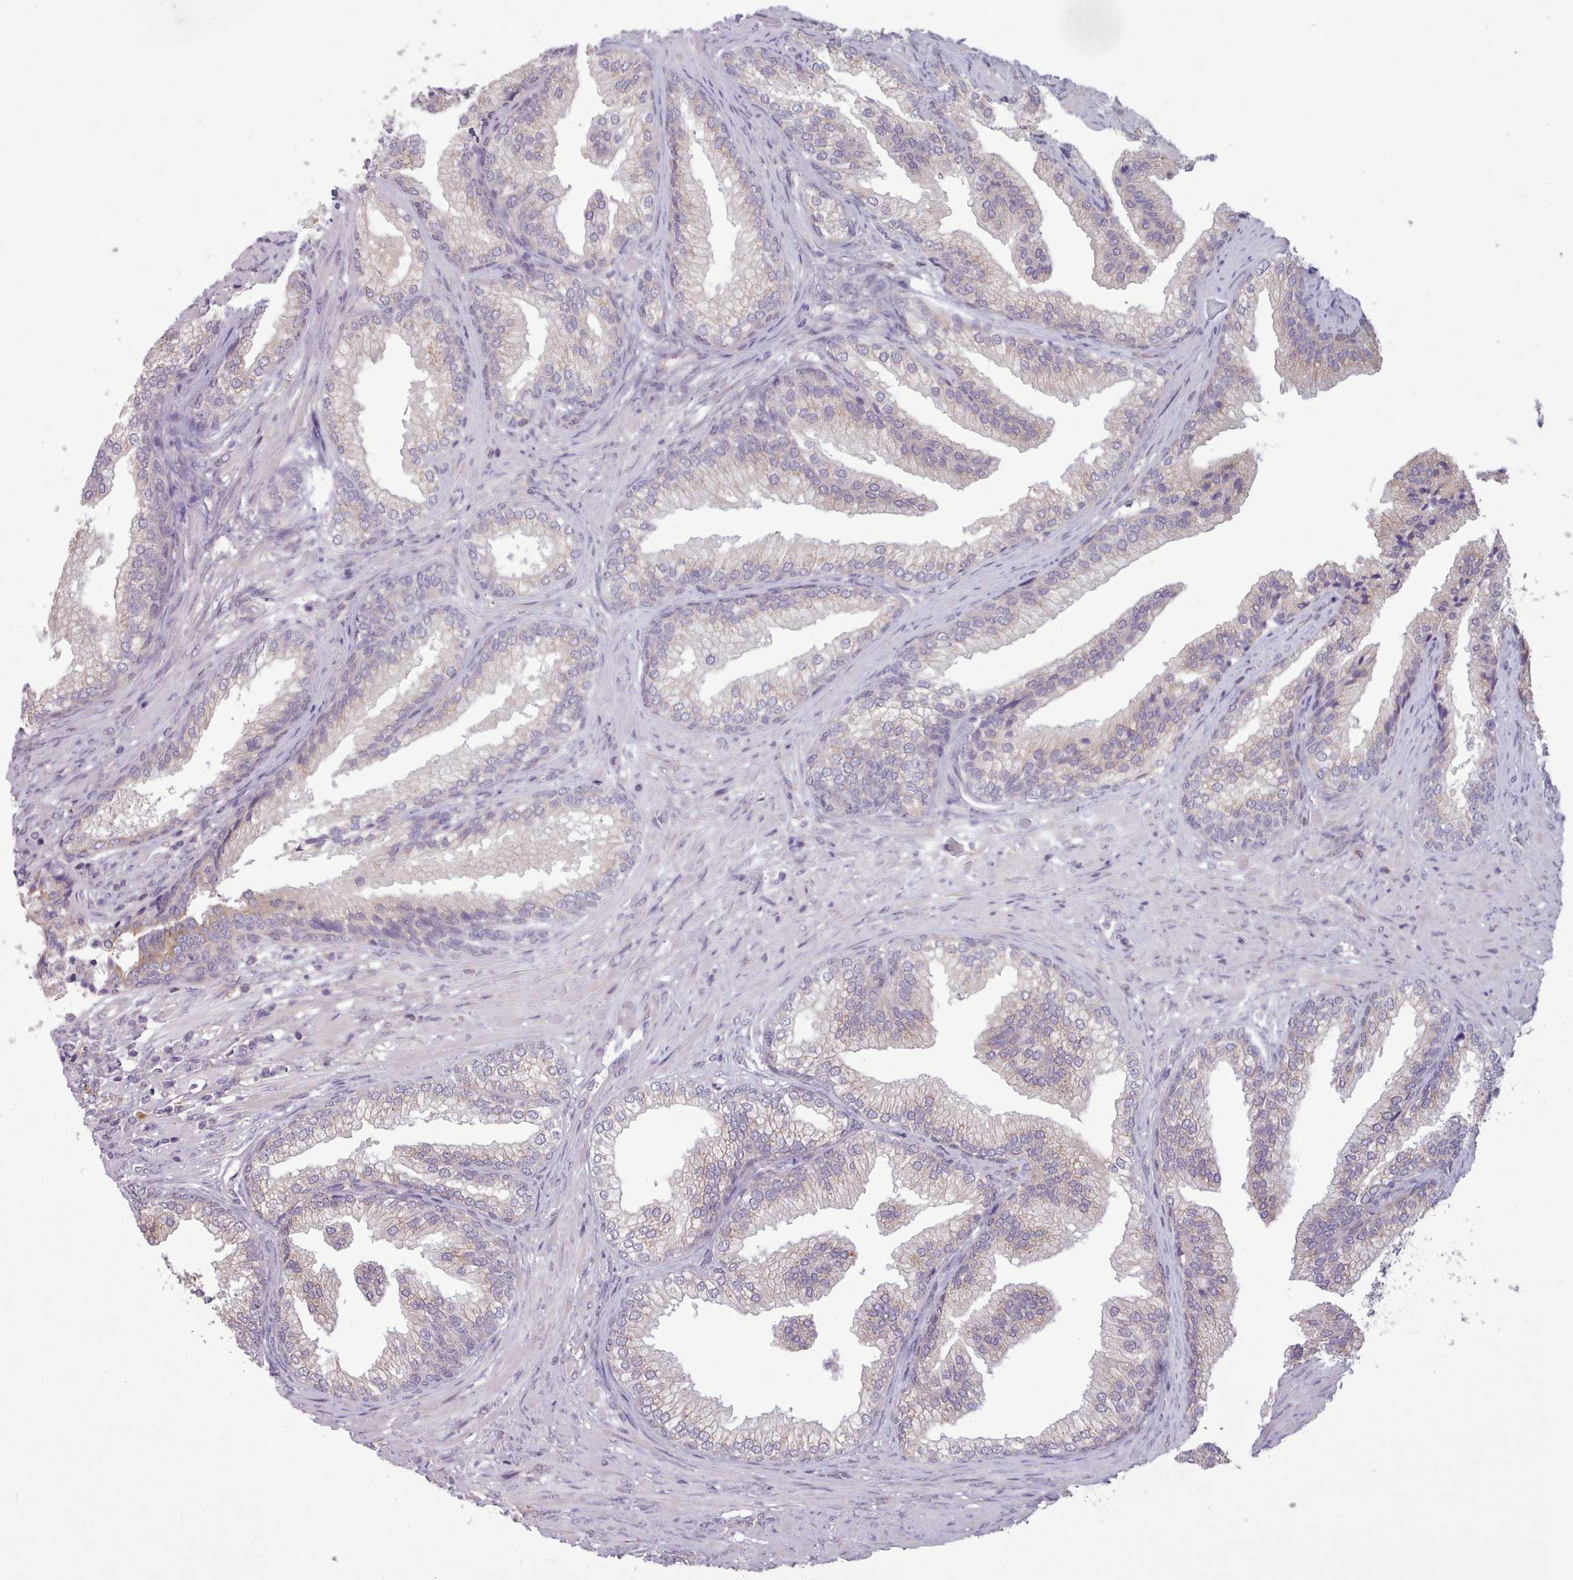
{"staining": {"intensity": "weak", "quantity": "25%-75%", "location": "cytoplasmic/membranous"}, "tissue": "prostate", "cell_type": "Glandular cells", "image_type": "normal", "snomed": [{"axis": "morphology", "description": "Normal tissue, NOS"}, {"axis": "topography", "description": "Prostate"}], "caption": "A brown stain shows weak cytoplasmic/membranous expression of a protein in glandular cells of benign prostate. (DAB IHC, brown staining for protein, blue staining for nuclei).", "gene": "NMRK1", "patient": {"sex": "male", "age": 76}}